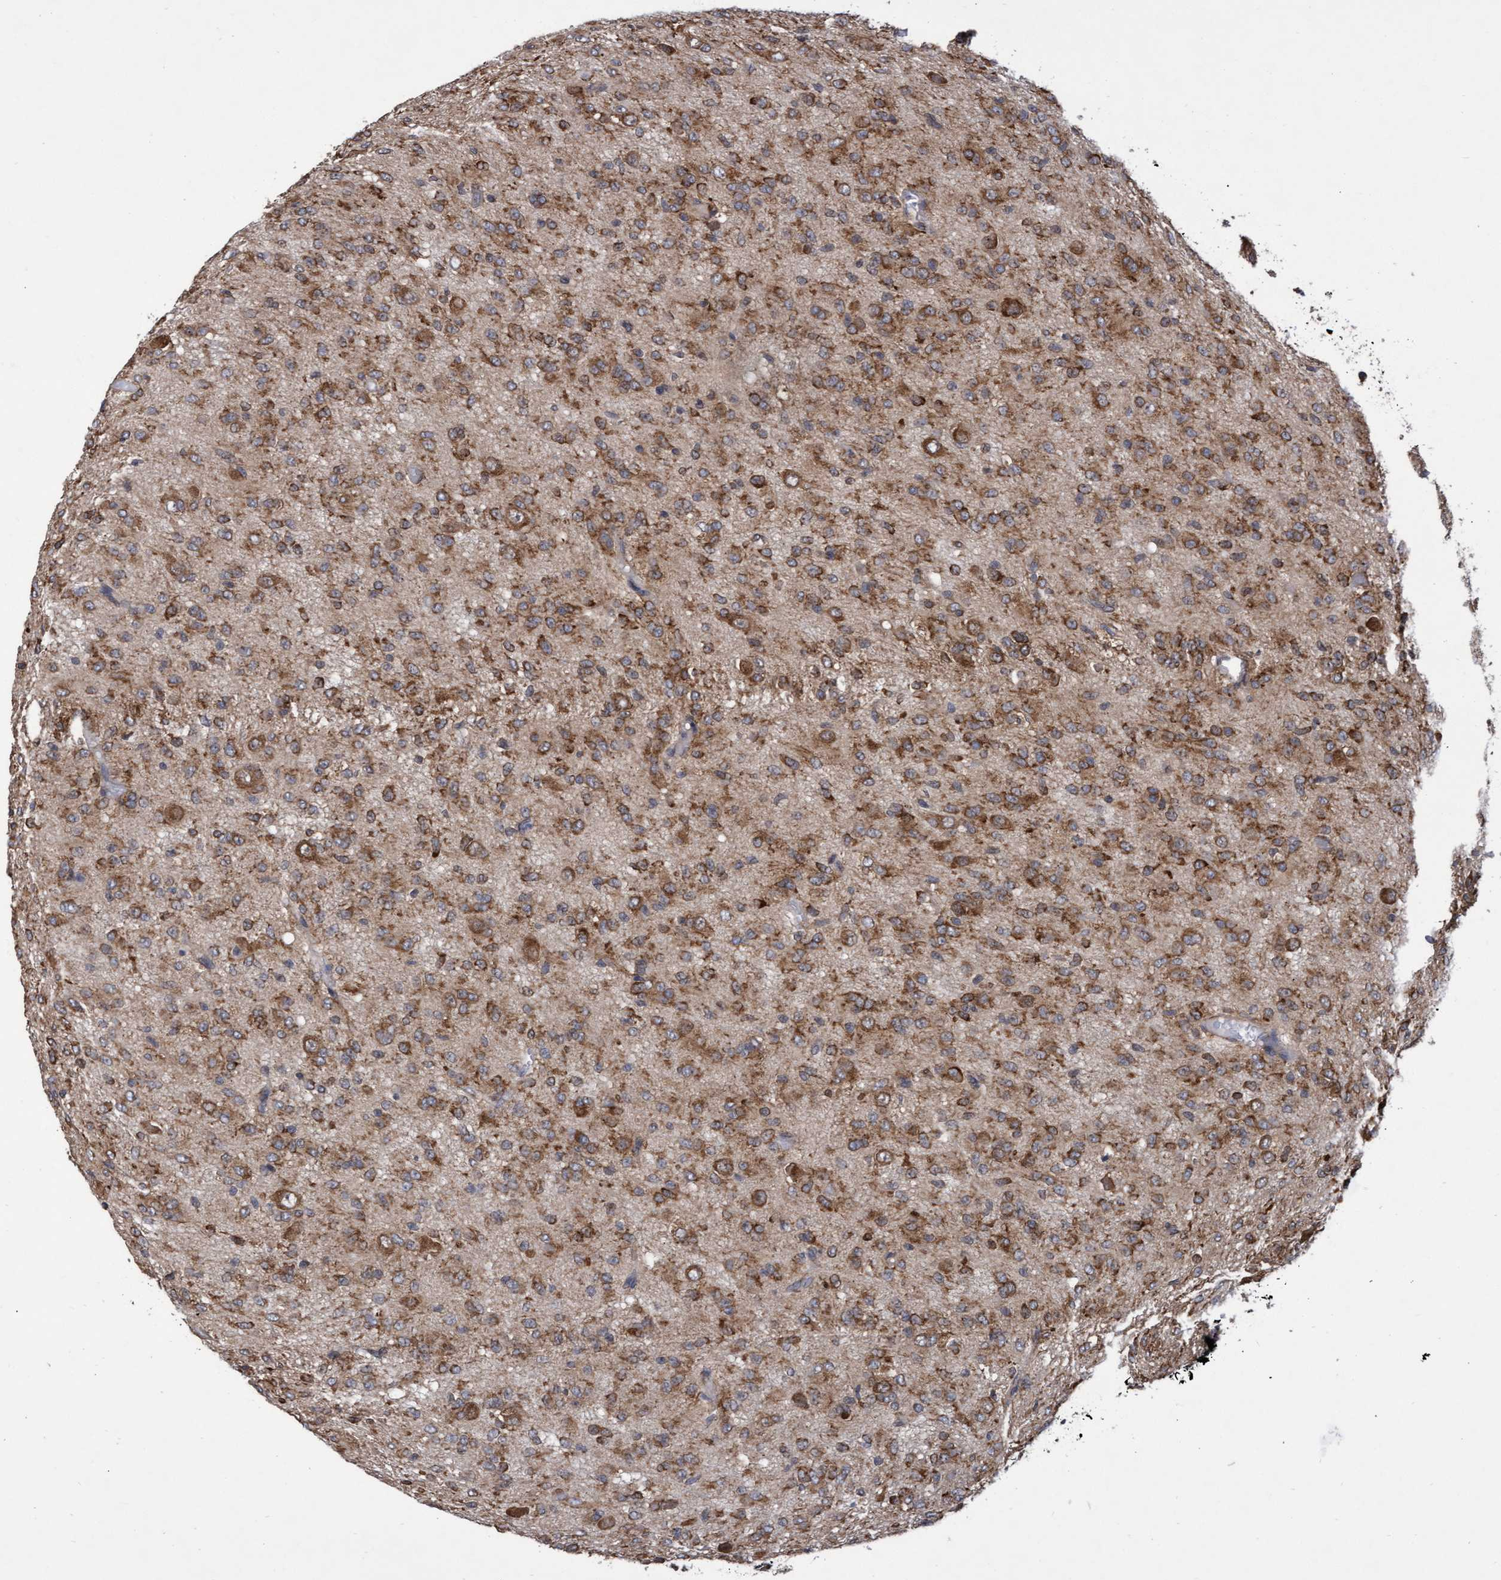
{"staining": {"intensity": "strong", "quantity": ">75%", "location": "cytoplasmic/membranous"}, "tissue": "glioma", "cell_type": "Tumor cells", "image_type": "cancer", "snomed": [{"axis": "morphology", "description": "Glioma, malignant, High grade"}, {"axis": "topography", "description": "Brain"}], "caption": "Glioma tissue reveals strong cytoplasmic/membranous positivity in approximately >75% of tumor cells, visualized by immunohistochemistry.", "gene": "ABCF2", "patient": {"sex": "female", "age": 59}}